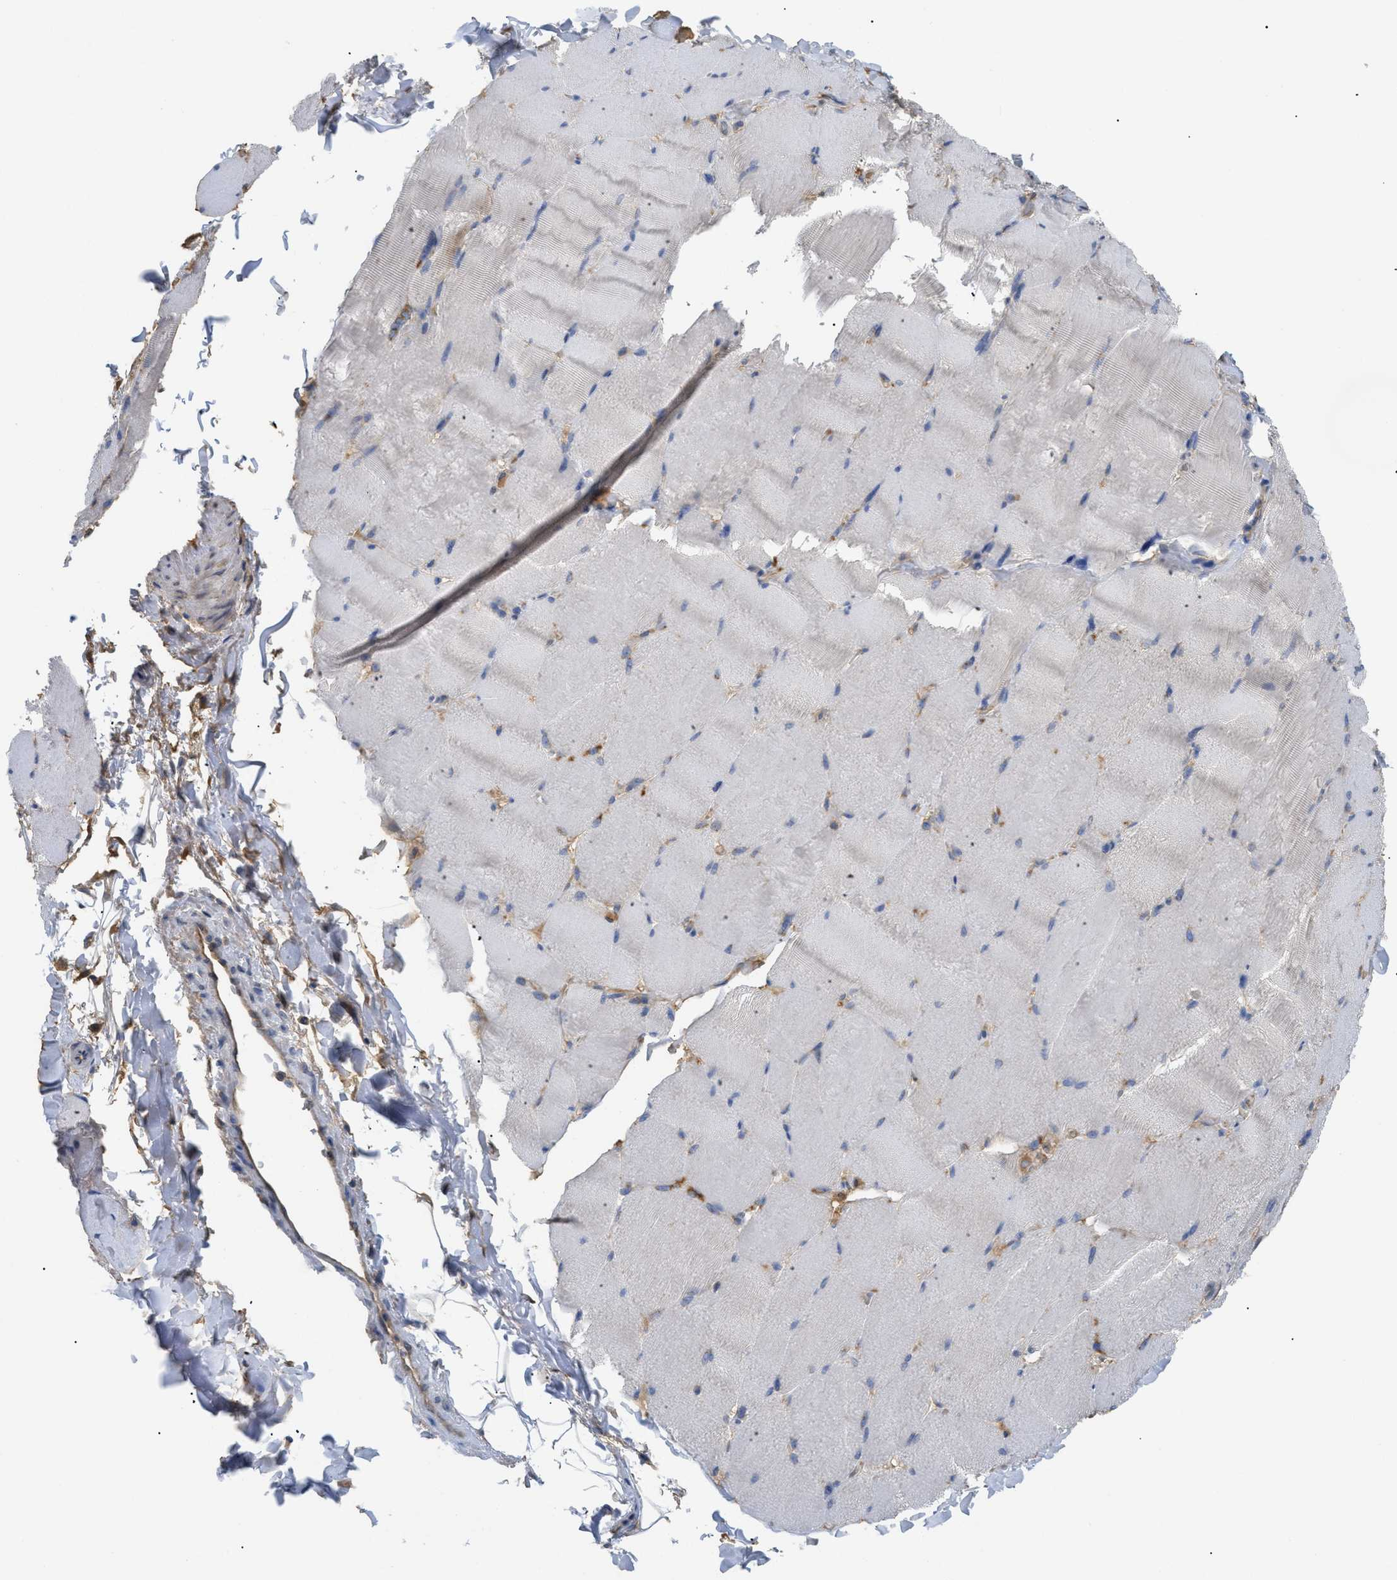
{"staining": {"intensity": "negative", "quantity": "none", "location": "none"}, "tissue": "skeletal muscle", "cell_type": "Myocytes", "image_type": "normal", "snomed": [{"axis": "morphology", "description": "Normal tissue, NOS"}, {"axis": "topography", "description": "Skin"}, {"axis": "topography", "description": "Skeletal muscle"}], "caption": "Photomicrograph shows no protein staining in myocytes of normal skeletal muscle. Brightfield microscopy of IHC stained with DAB (3,3'-diaminobenzidine) (brown) and hematoxylin (blue), captured at high magnification.", "gene": "ANXA4", "patient": {"sex": "male", "age": 83}}